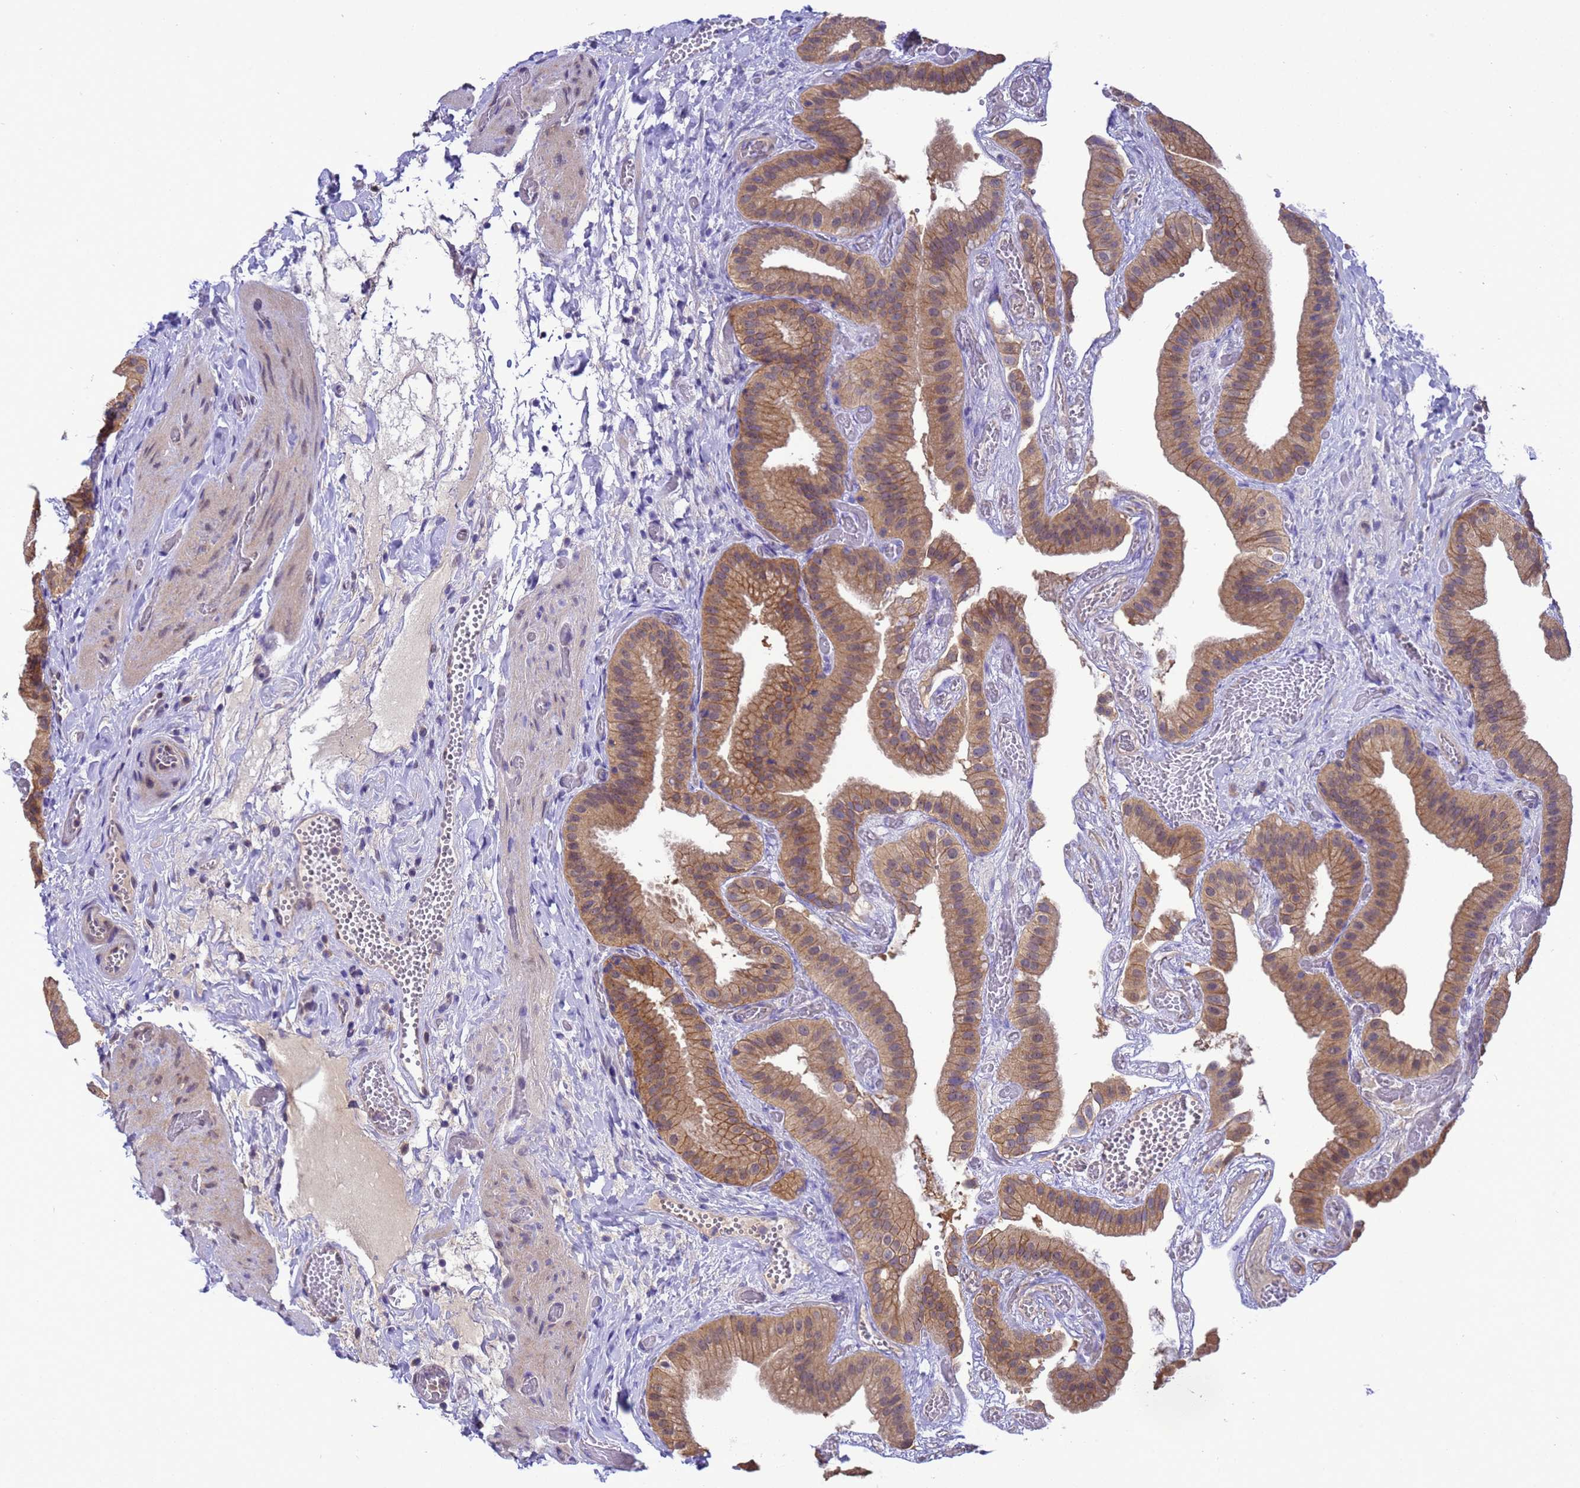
{"staining": {"intensity": "moderate", "quantity": ">75%", "location": "cytoplasmic/membranous"}, "tissue": "gallbladder", "cell_type": "Glandular cells", "image_type": "normal", "snomed": [{"axis": "morphology", "description": "Normal tissue, NOS"}, {"axis": "topography", "description": "Gallbladder"}], "caption": "High-power microscopy captured an immunohistochemistry image of benign gallbladder, revealing moderate cytoplasmic/membranous expression in about >75% of glandular cells. (Stains: DAB in brown, nuclei in blue, Microscopy: brightfield microscopy at high magnification).", "gene": "ZFP69B", "patient": {"sex": "female", "age": 64}}